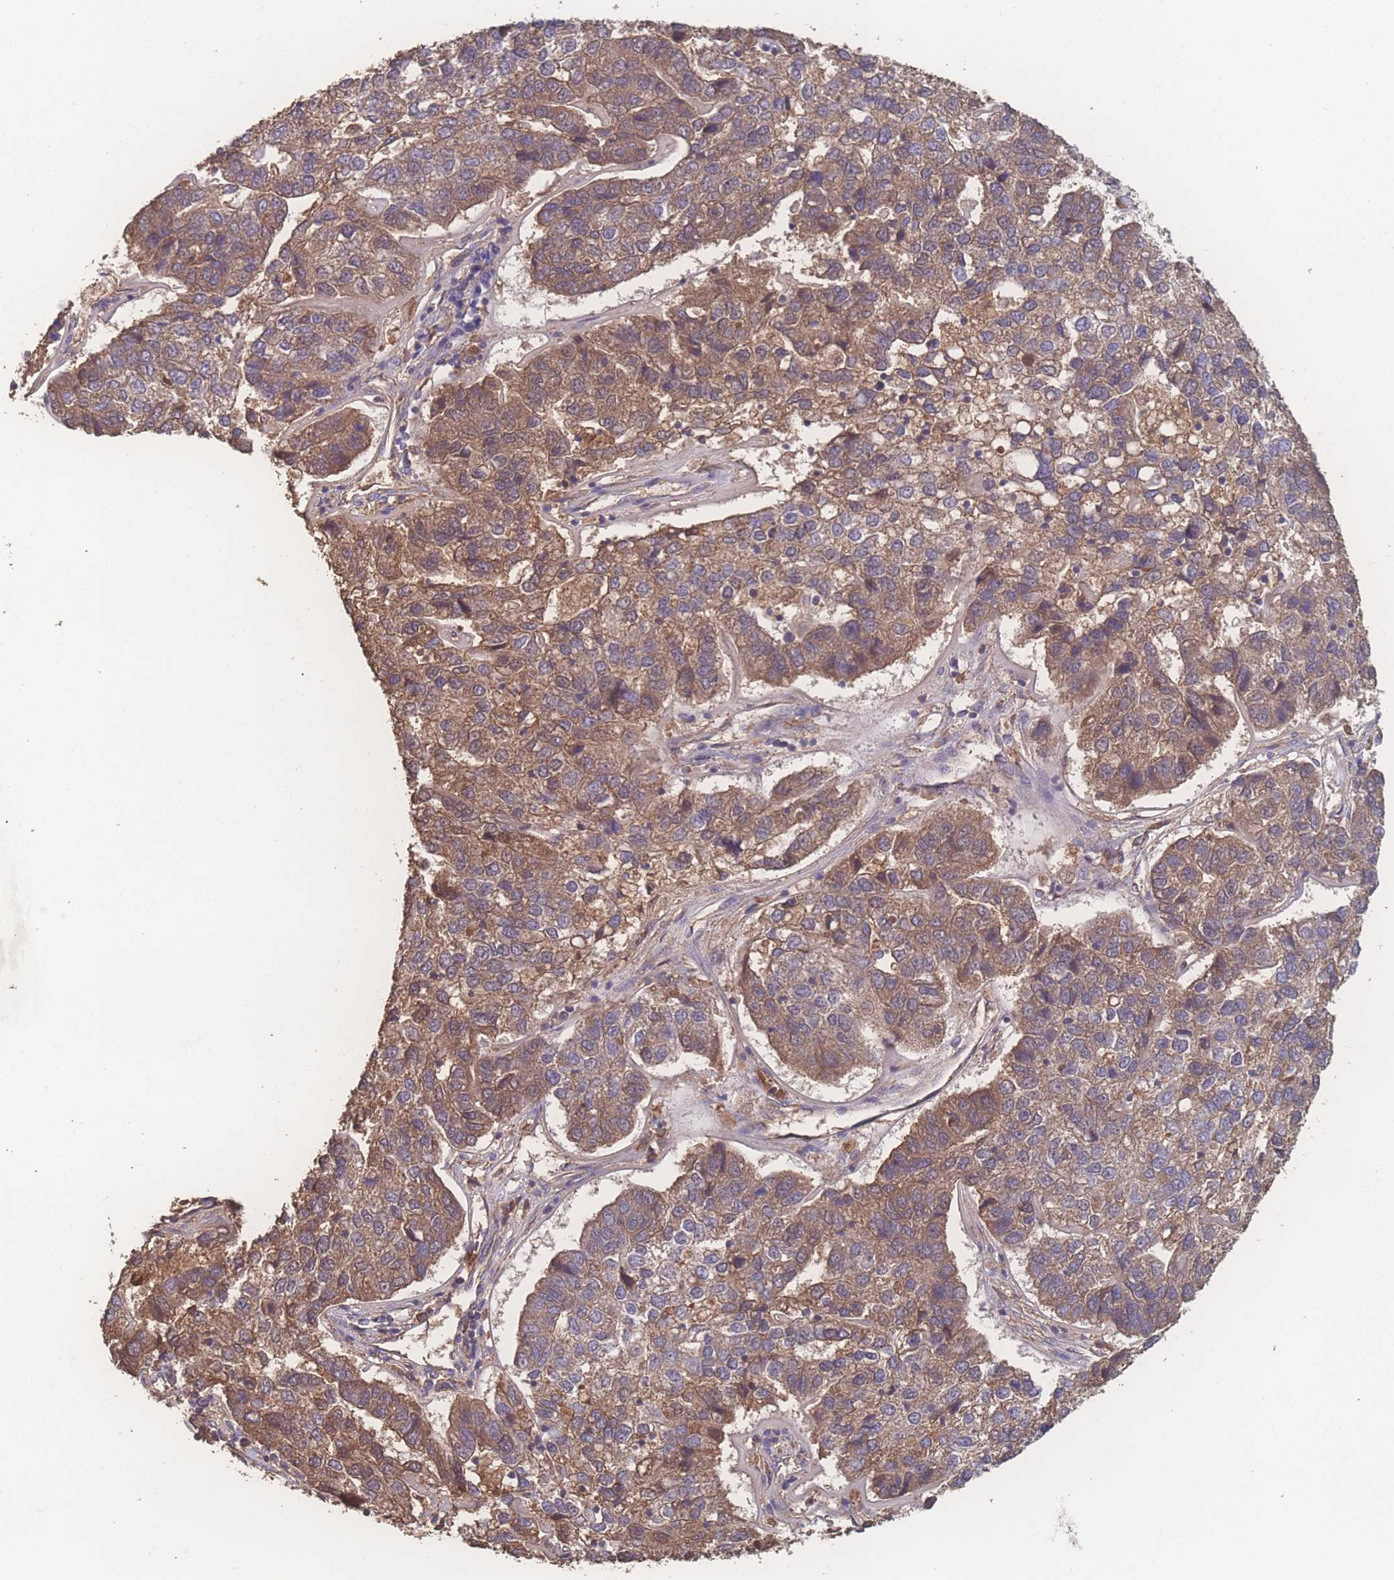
{"staining": {"intensity": "moderate", "quantity": ">75%", "location": "cytoplasmic/membranous"}, "tissue": "pancreatic cancer", "cell_type": "Tumor cells", "image_type": "cancer", "snomed": [{"axis": "morphology", "description": "Adenocarcinoma, NOS"}, {"axis": "topography", "description": "Pancreas"}], "caption": "Brown immunohistochemical staining in human pancreatic adenocarcinoma displays moderate cytoplasmic/membranous staining in about >75% of tumor cells.", "gene": "ATXN10", "patient": {"sex": "female", "age": 61}}